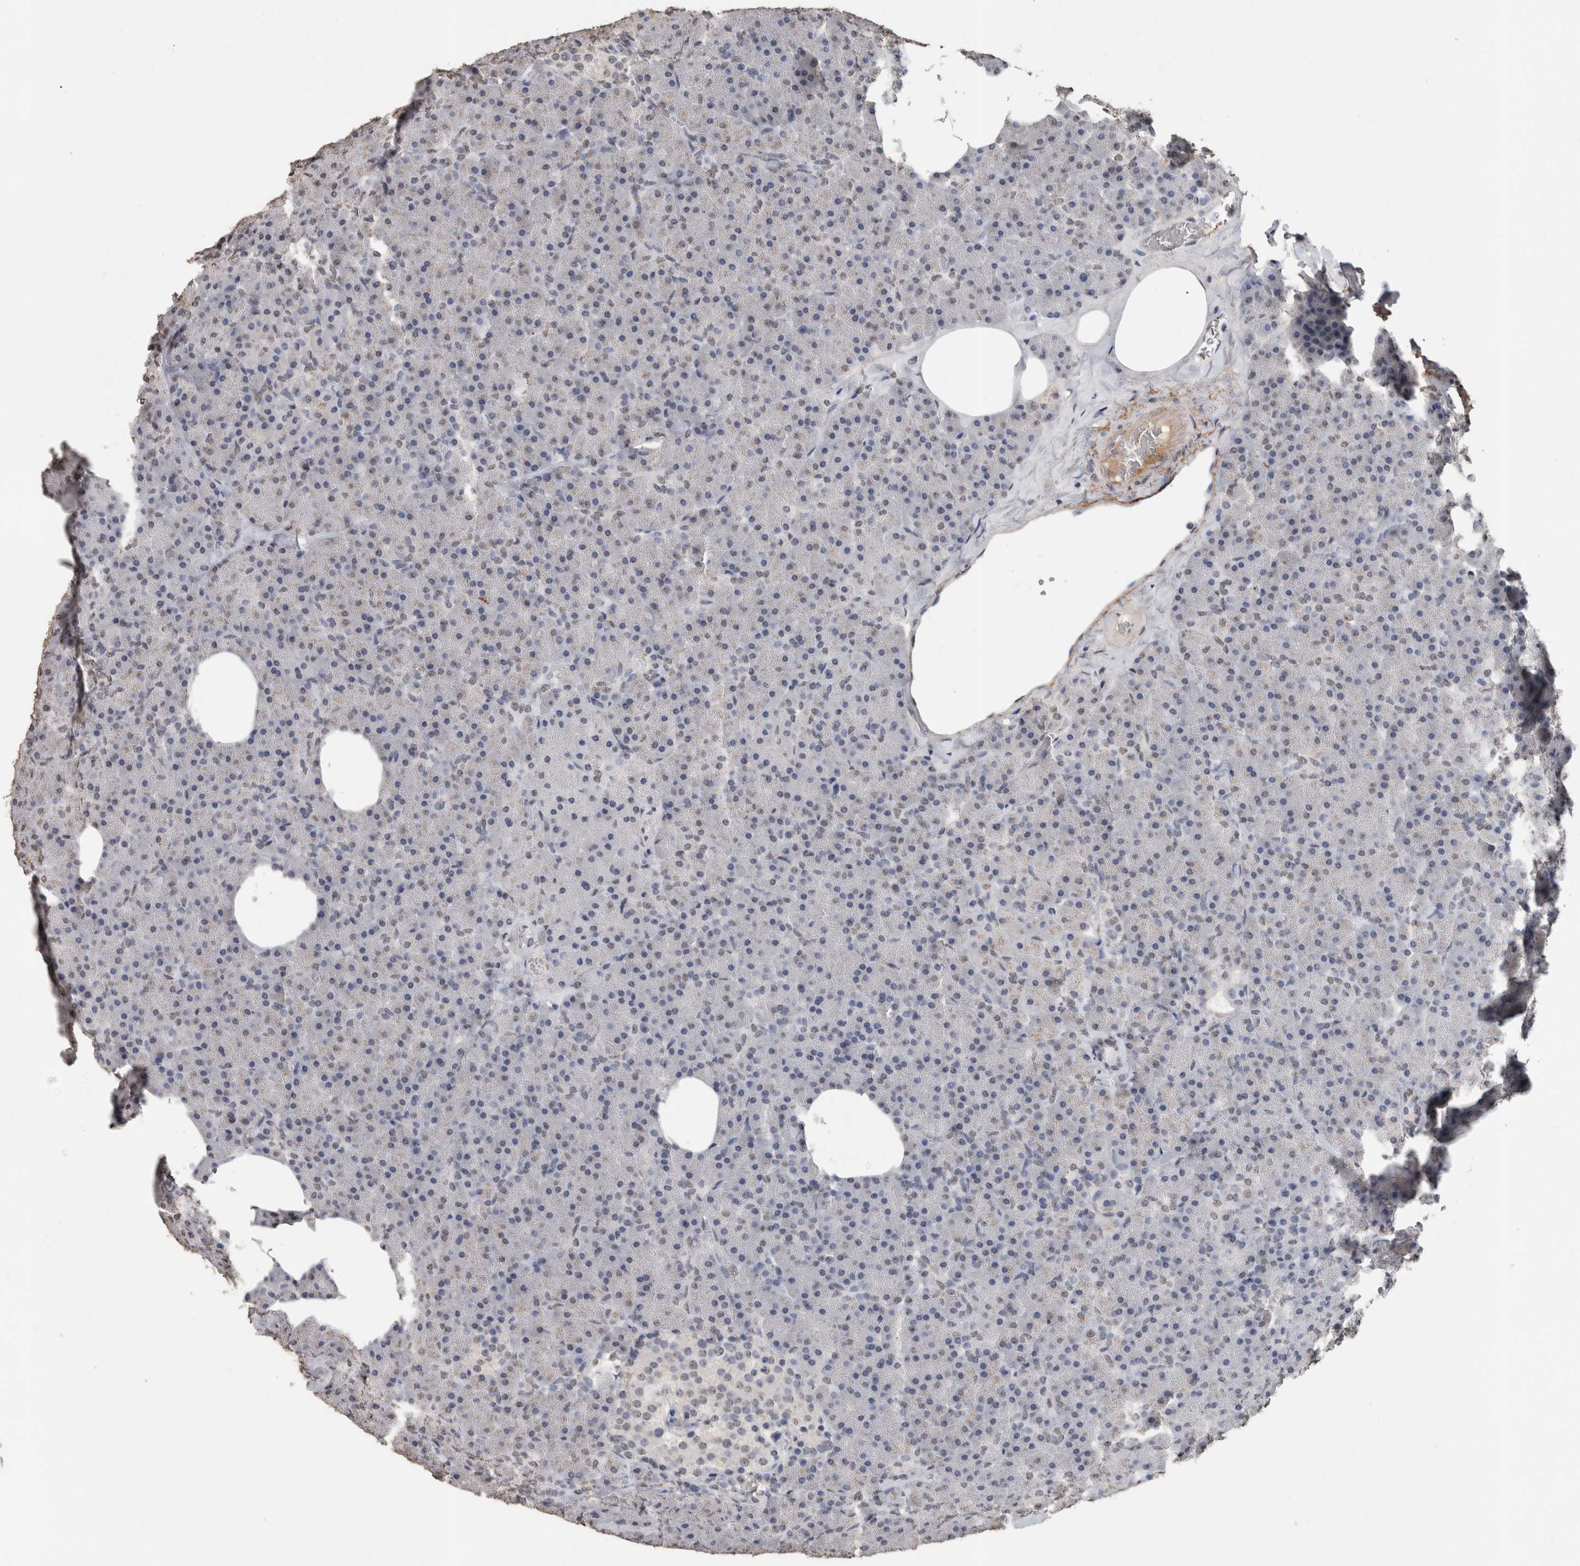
{"staining": {"intensity": "weak", "quantity": "<25%", "location": "cytoplasmic/membranous,nuclear"}, "tissue": "pancreas", "cell_type": "Exocrine glandular cells", "image_type": "normal", "snomed": [{"axis": "morphology", "description": "Normal tissue, NOS"}, {"axis": "morphology", "description": "Carcinoid, malignant, NOS"}, {"axis": "topography", "description": "Pancreas"}], "caption": "A high-resolution micrograph shows immunohistochemistry staining of unremarkable pancreas, which reveals no significant staining in exocrine glandular cells. (DAB (3,3'-diaminobenzidine) immunohistochemistry visualized using brightfield microscopy, high magnification).", "gene": "LTBP1", "patient": {"sex": "female", "age": 35}}